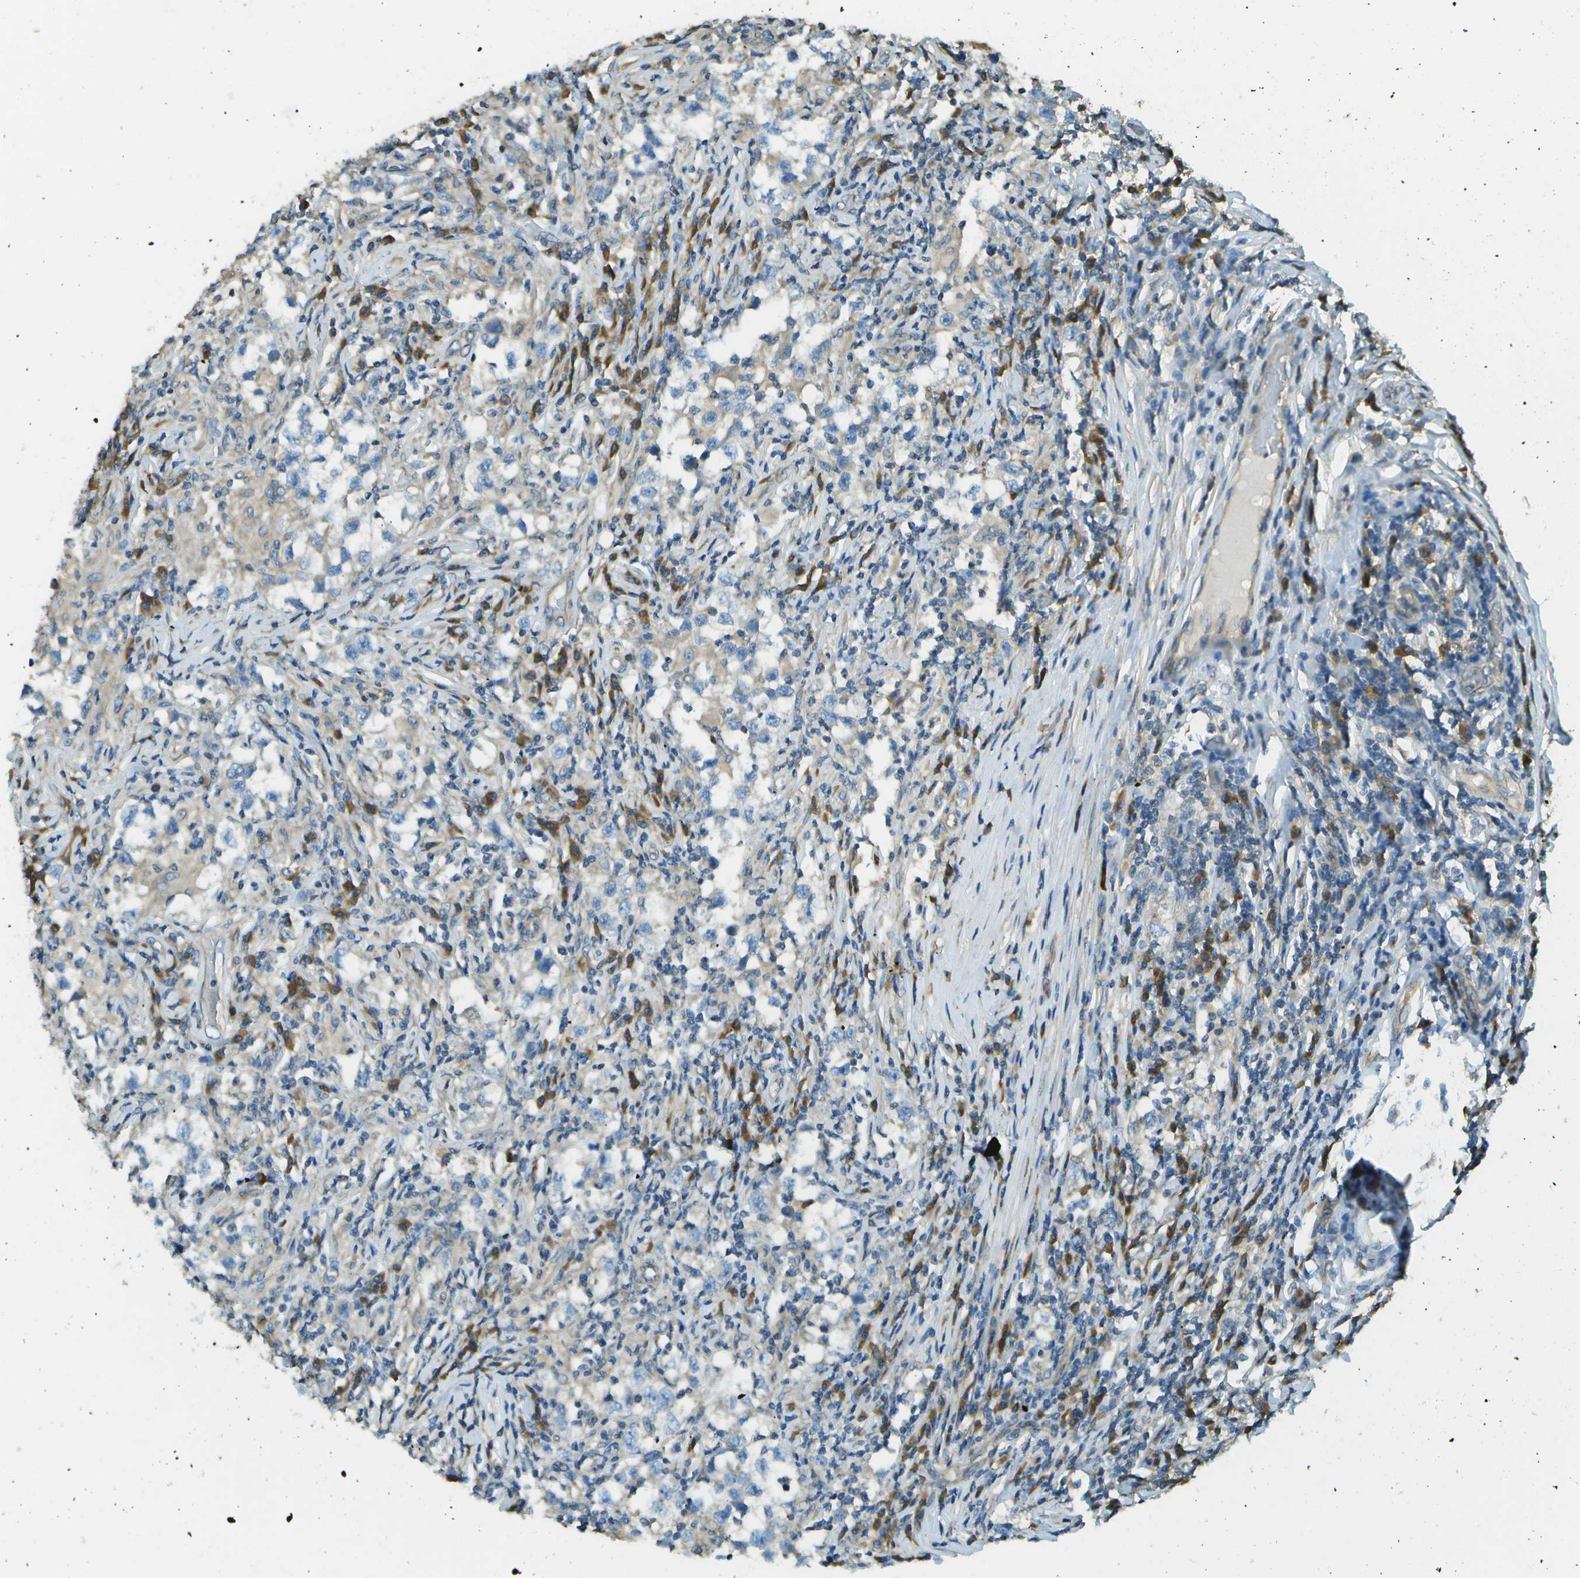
{"staining": {"intensity": "negative", "quantity": "none", "location": "none"}, "tissue": "testis cancer", "cell_type": "Tumor cells", "image_type": "cancer", "snomed": [{"axis": "morphology", "description": "Carcinoma, Embryonal, NOS"}, {"axis": "topography", "description": "Testis"}], "caption": "This is an immunohistochemistry image of human embryonal carcinoma (testis). There is no staining in tumor cells.", "gene": "DNAJB11", "patient": {"sex": "male", "age": 21}}